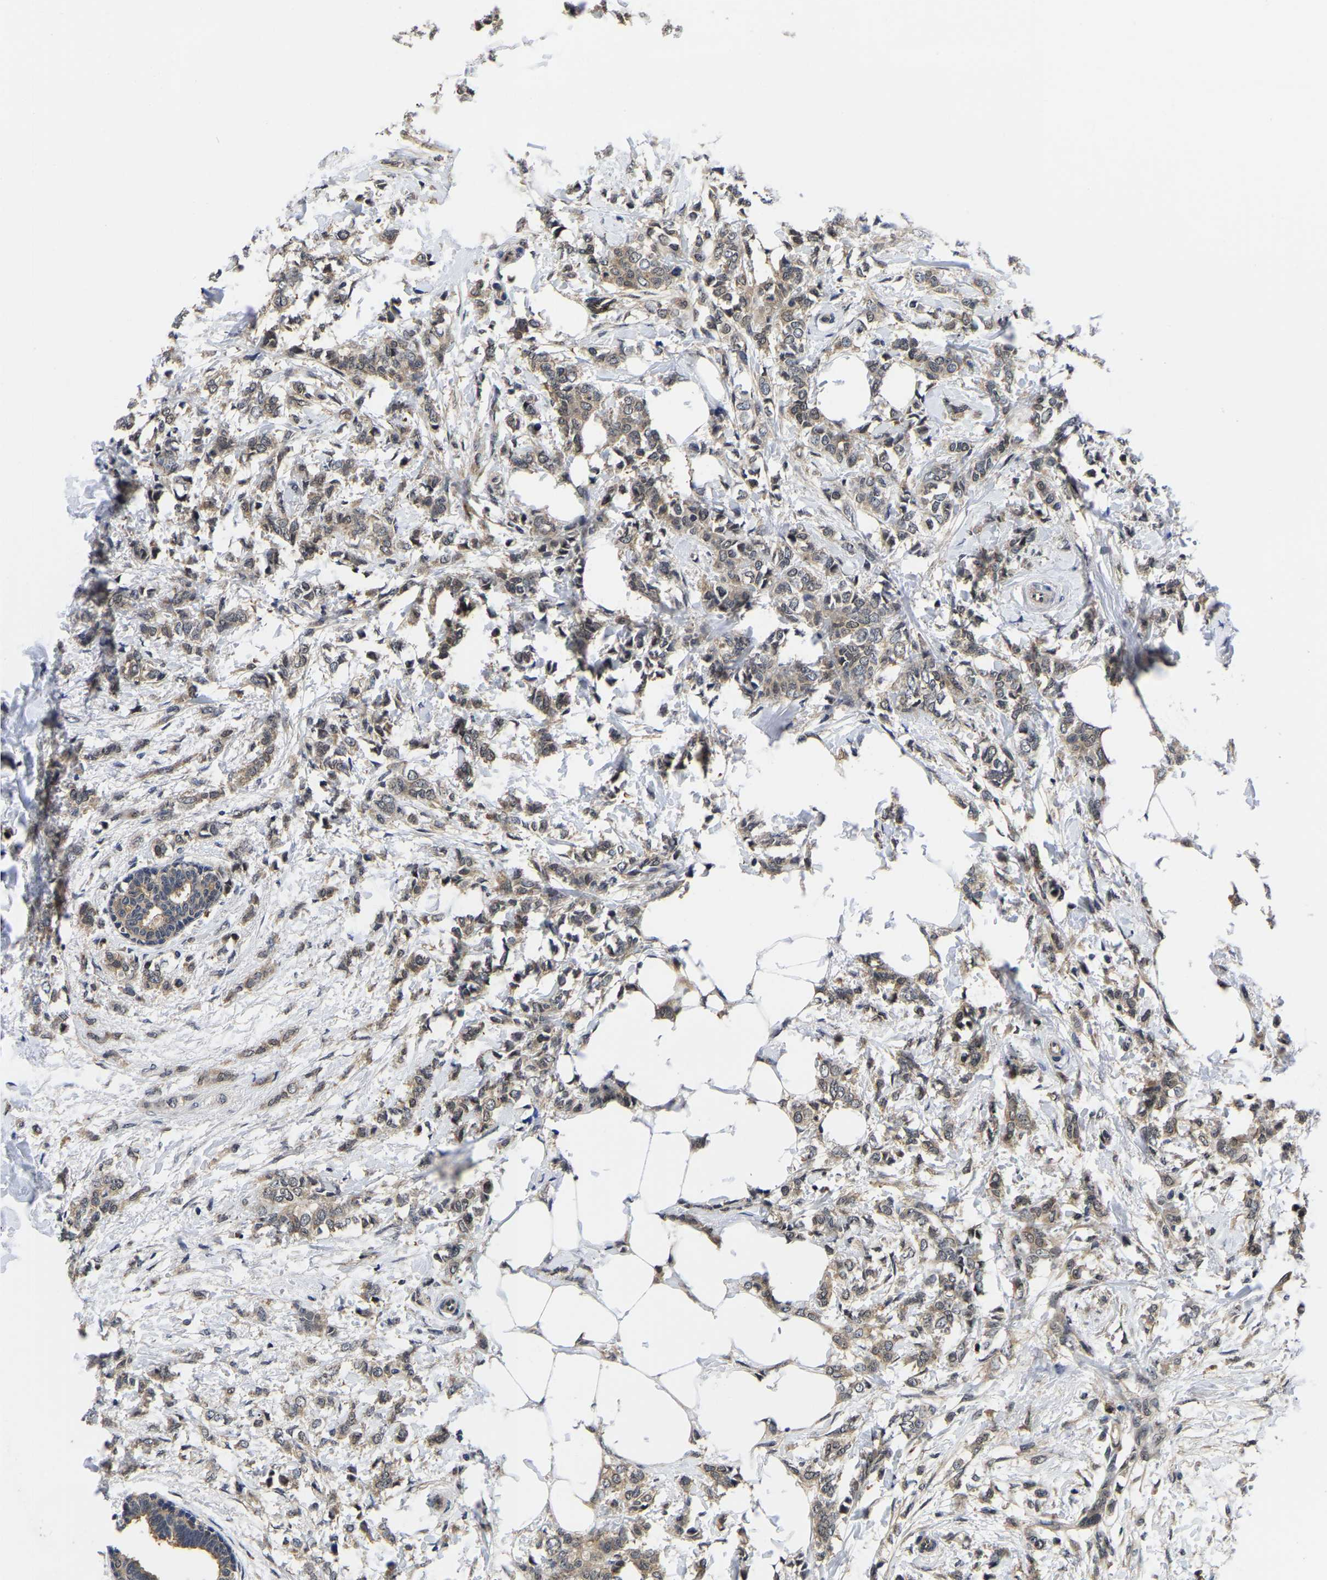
{"staining": {"intensity": "weak", "quantity": ">75%", "location": "cytoplasmic/membranous"}, "tissue": "breast cancer", "cell_type": "Tumor cells", "image_type": "cancer", "snomed": [{"axis": "morphology", "description": "Lobular carcinoma, in situ"}, {"axis": "morphology", "description": "Lobular carcinoma"}, {"axis": "topography", "description": "Breast"}], "caption": "This is an image of IHC staining of breast lobular carcinoma, which shows weak expression in the cytoplasmic/membranous of tumor cells.", "gene": "MCOLN2", "patient": {"sex": "female", "age": 41}}